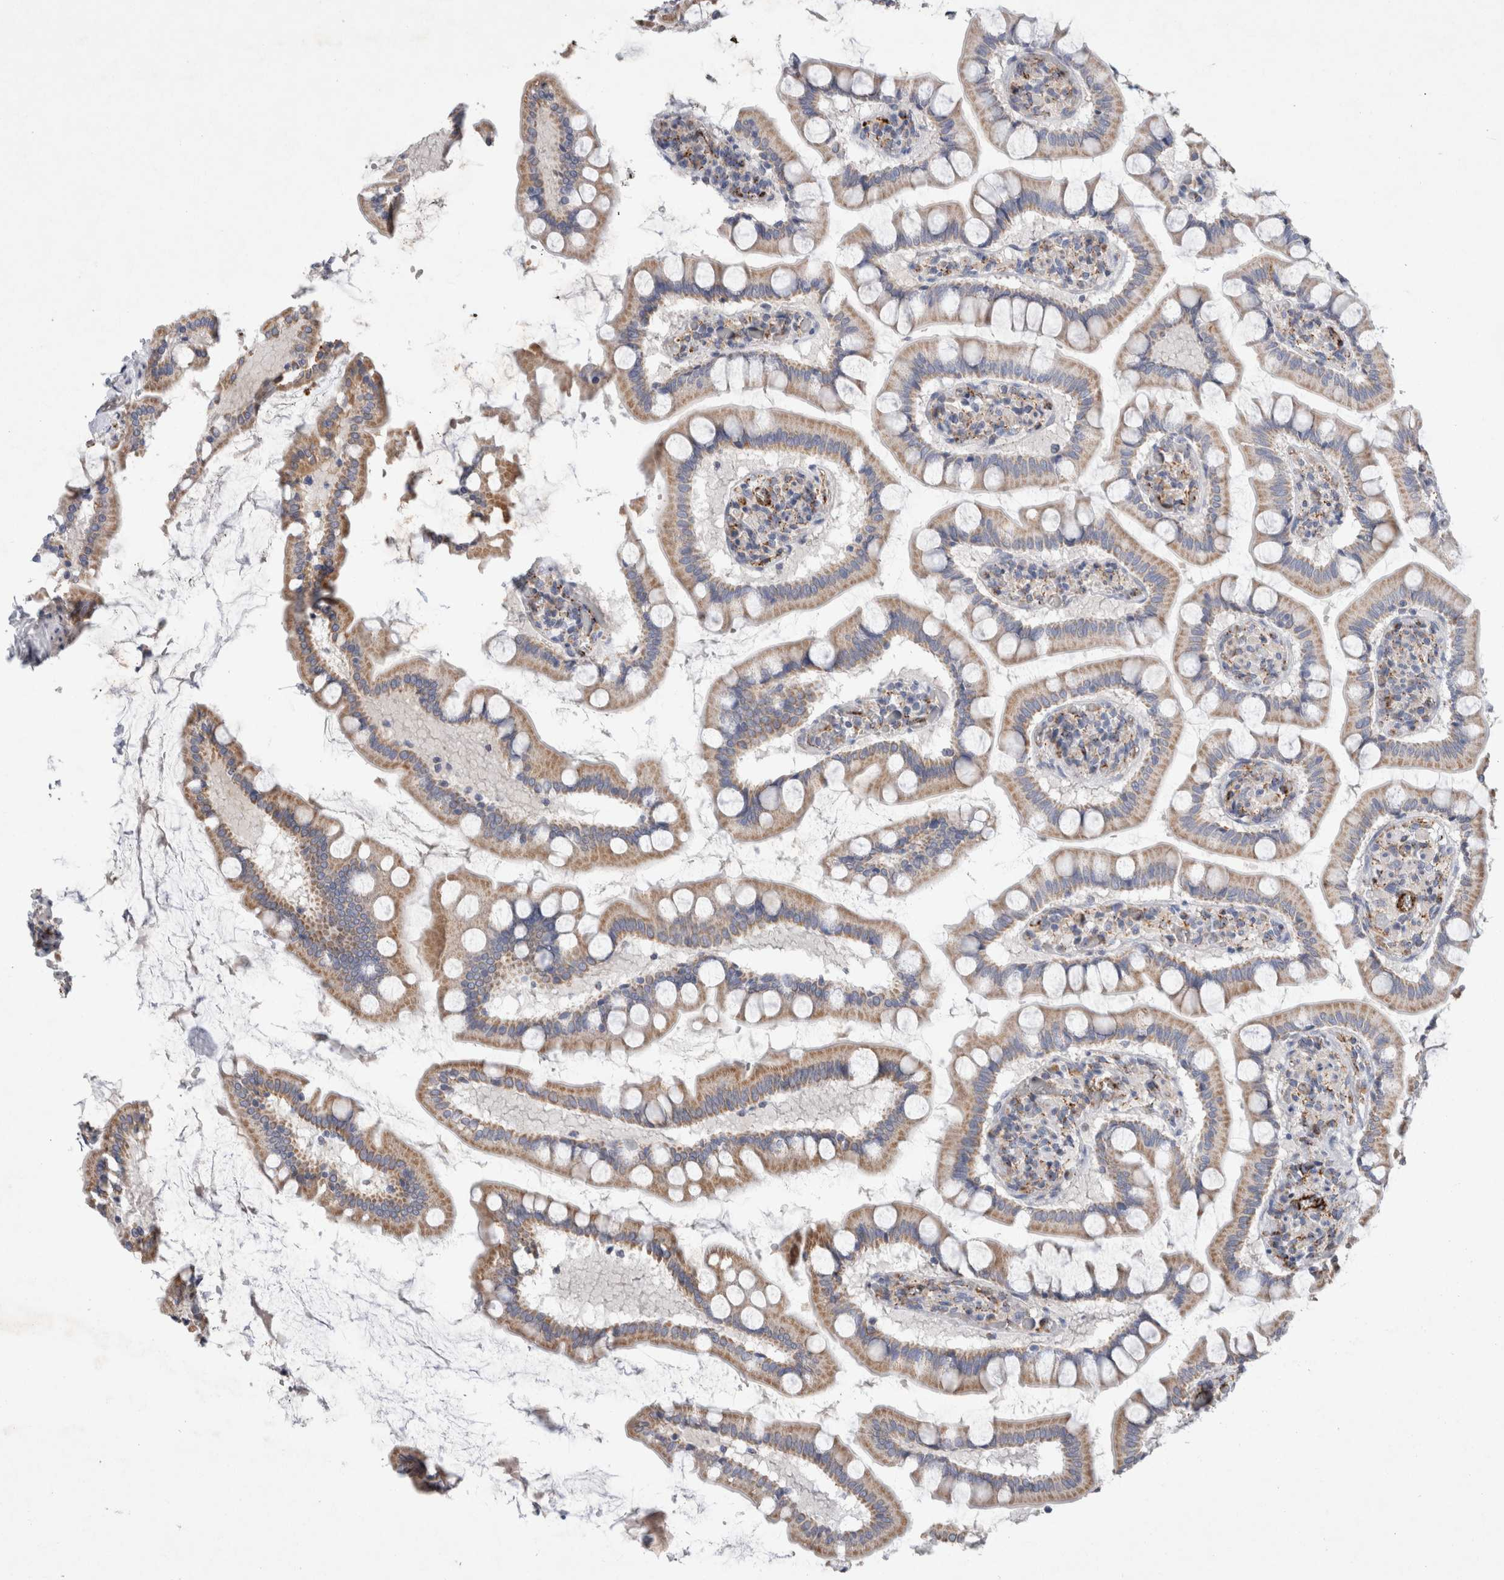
{"staining": {"intensity": "strong", "quantity": "<25%", "location": "cytoplasmic/membranous"}, "tissue": "small intestine", "cell_type": "Glandular cells", "image_type": "normal", "snomed": [{"axis": "morphology", "description": "Normal tissue, NOS"}, {"axis": "topography", "description": "Small intestine"}], "caption": "Human small intestine stained for a protein (brown) reveals strong cytoplasmic/membranous positive staining in about <25% of glandular cells.", "gene": "IARS2", "patient": {"sex": "male", "age": 41}}